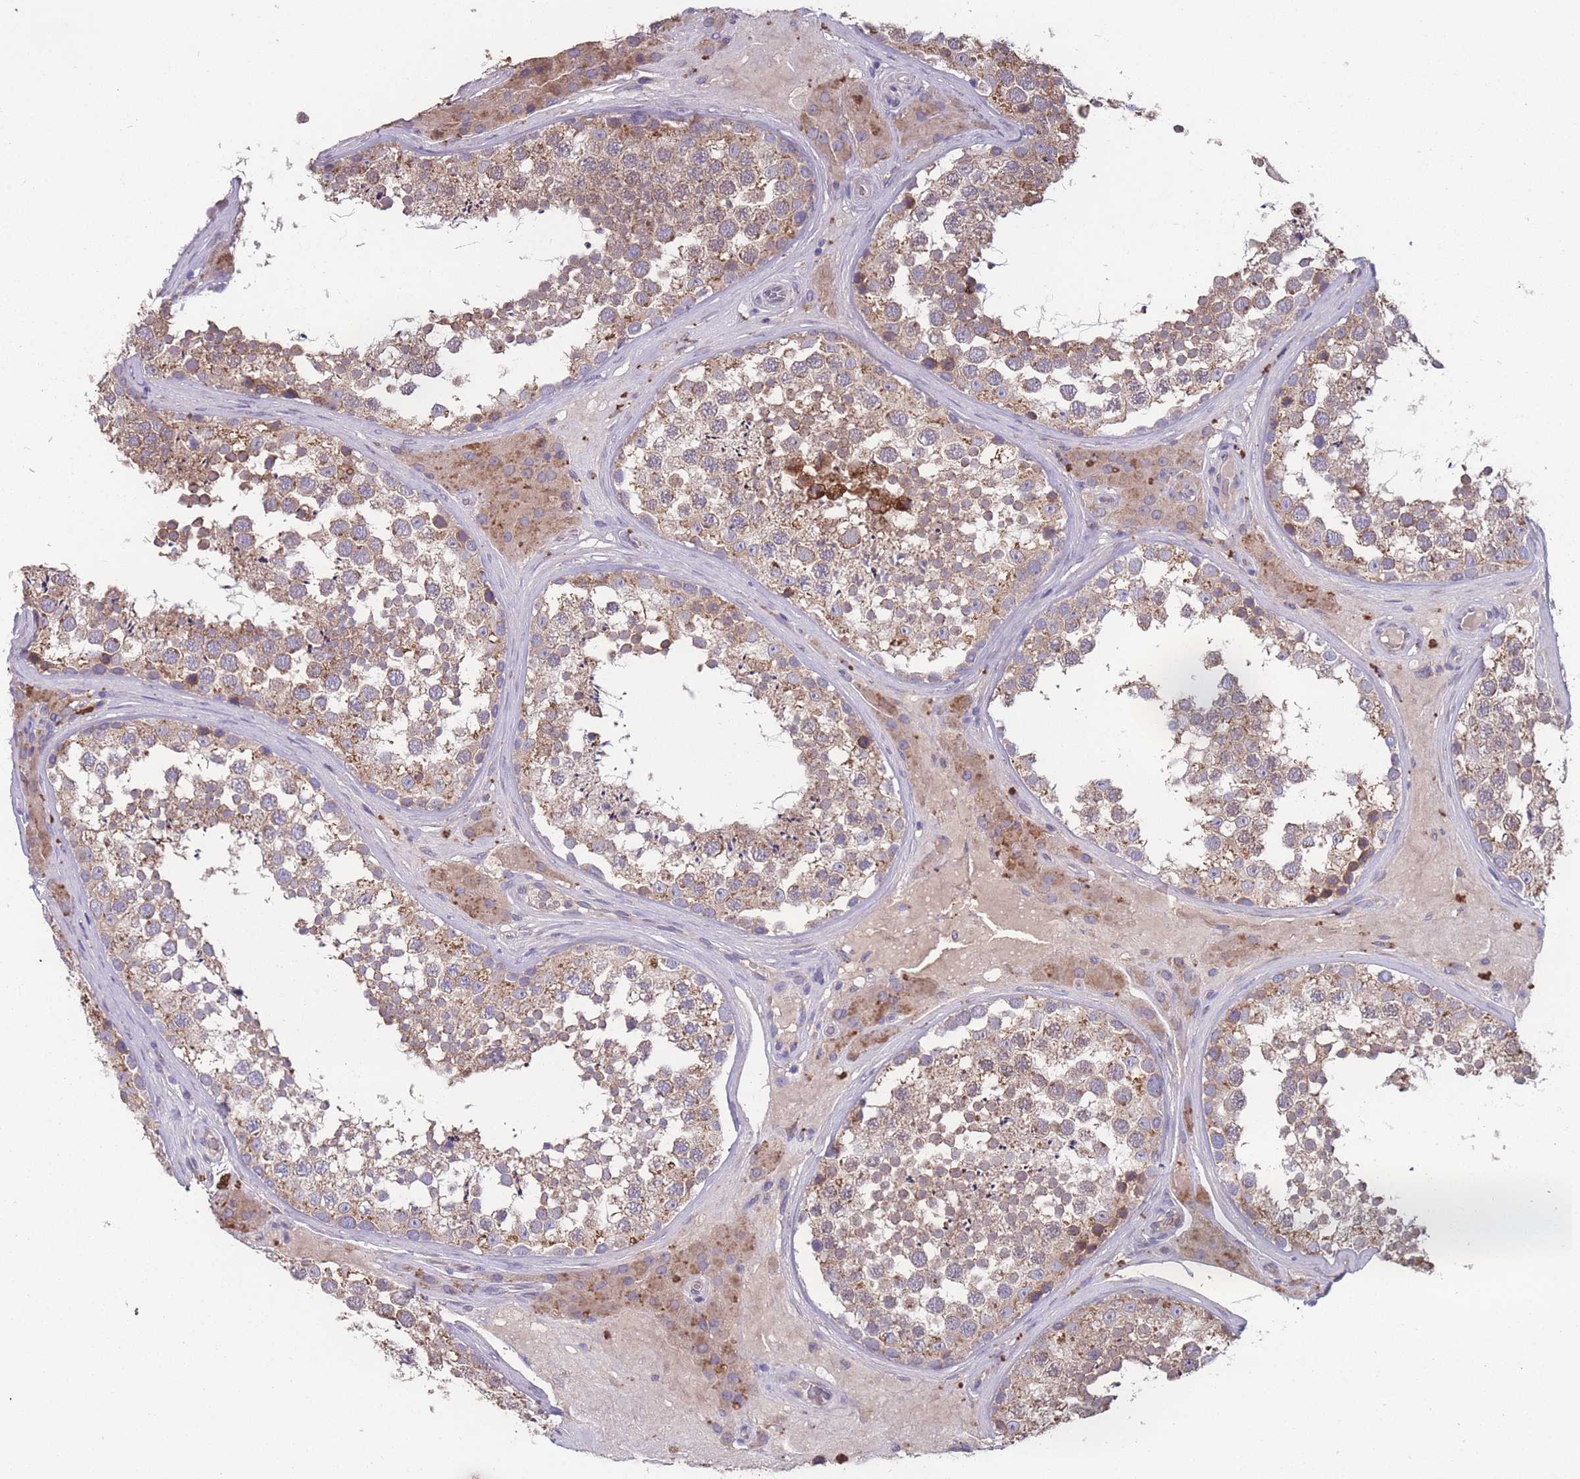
{"staining": {"intensity": "moderate", "quantity": ">75%", "location": "cytoplasmic/membranous"}, "tissue": "testis", "cell_type": "Cells in seminiferous ducts", "image_type": "normal", "snomed": [{"axis": "morphology", "description": "Normal tissue, NOS"}, {"axis": "topography", "description": "Testis"}], "caption": "The image displays staining of unremarkable testis, revealing moderate cytoplasmic/membranous protein expression (brown color) within cells in seminiferous ducts.", "gene": "STIM2", "patient": {"sex": "male", "age": 46}}